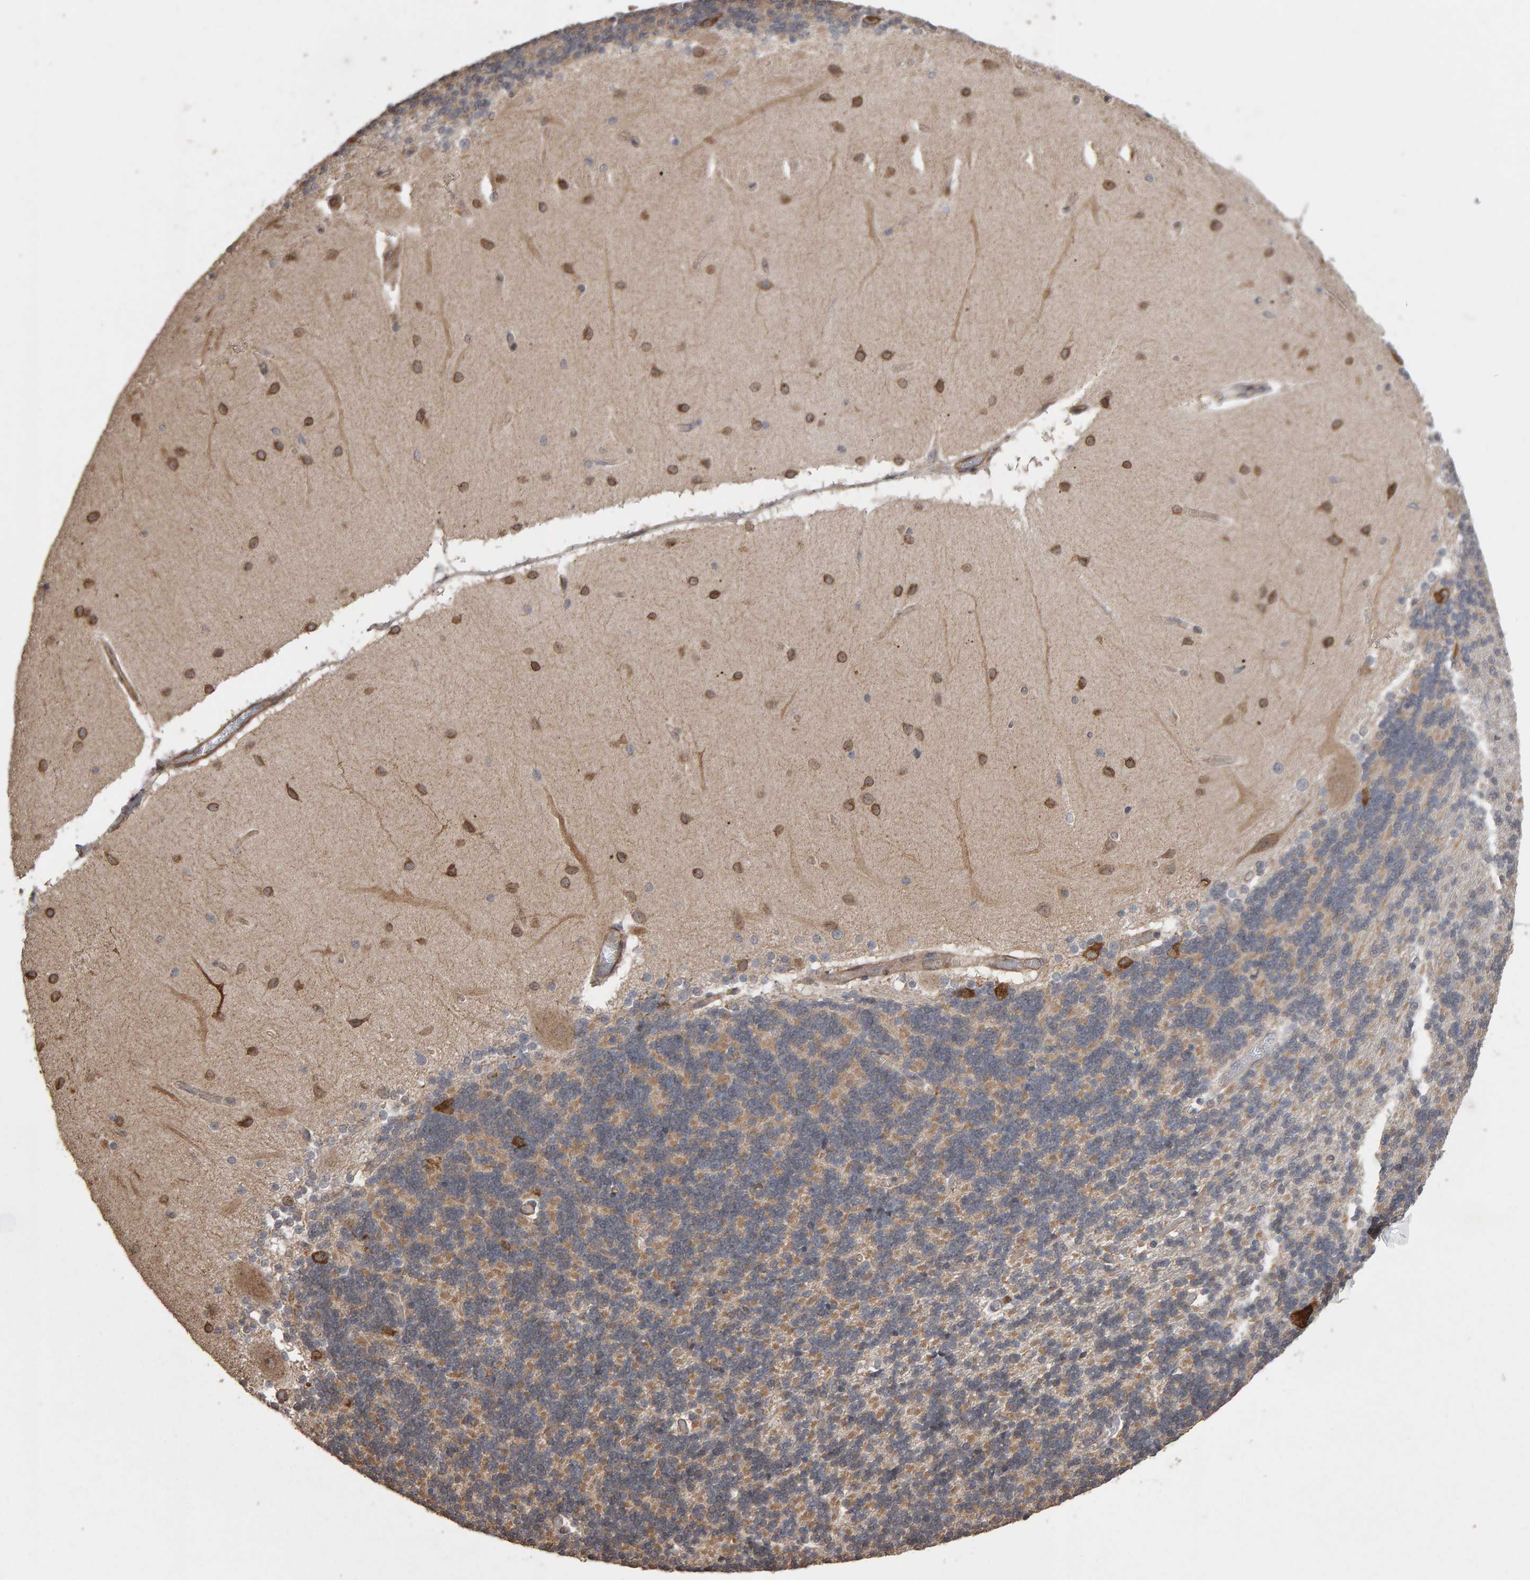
{"staining": {"intensity": "moderate", "quantity": ">75%", "location": "cytoplasmic/membranous"}, "tissue": "cerebellum", "cell_type": "Cells in granular layer", "image_type": "normal", "snomed": [{"axis": "morphology", "description": "Normal tissue, NOS"}, {"axis": "topography", "description": "Cerebellum"}], "caption": "Brown immunohistochemical staining in unremarkable human cerebellum demonstrates moderate cytoplasmic/membranous expression in about >75% of cells in granular layer.", "gene": "SCRIB", "patient": {"sex": "female", "age": 54}}